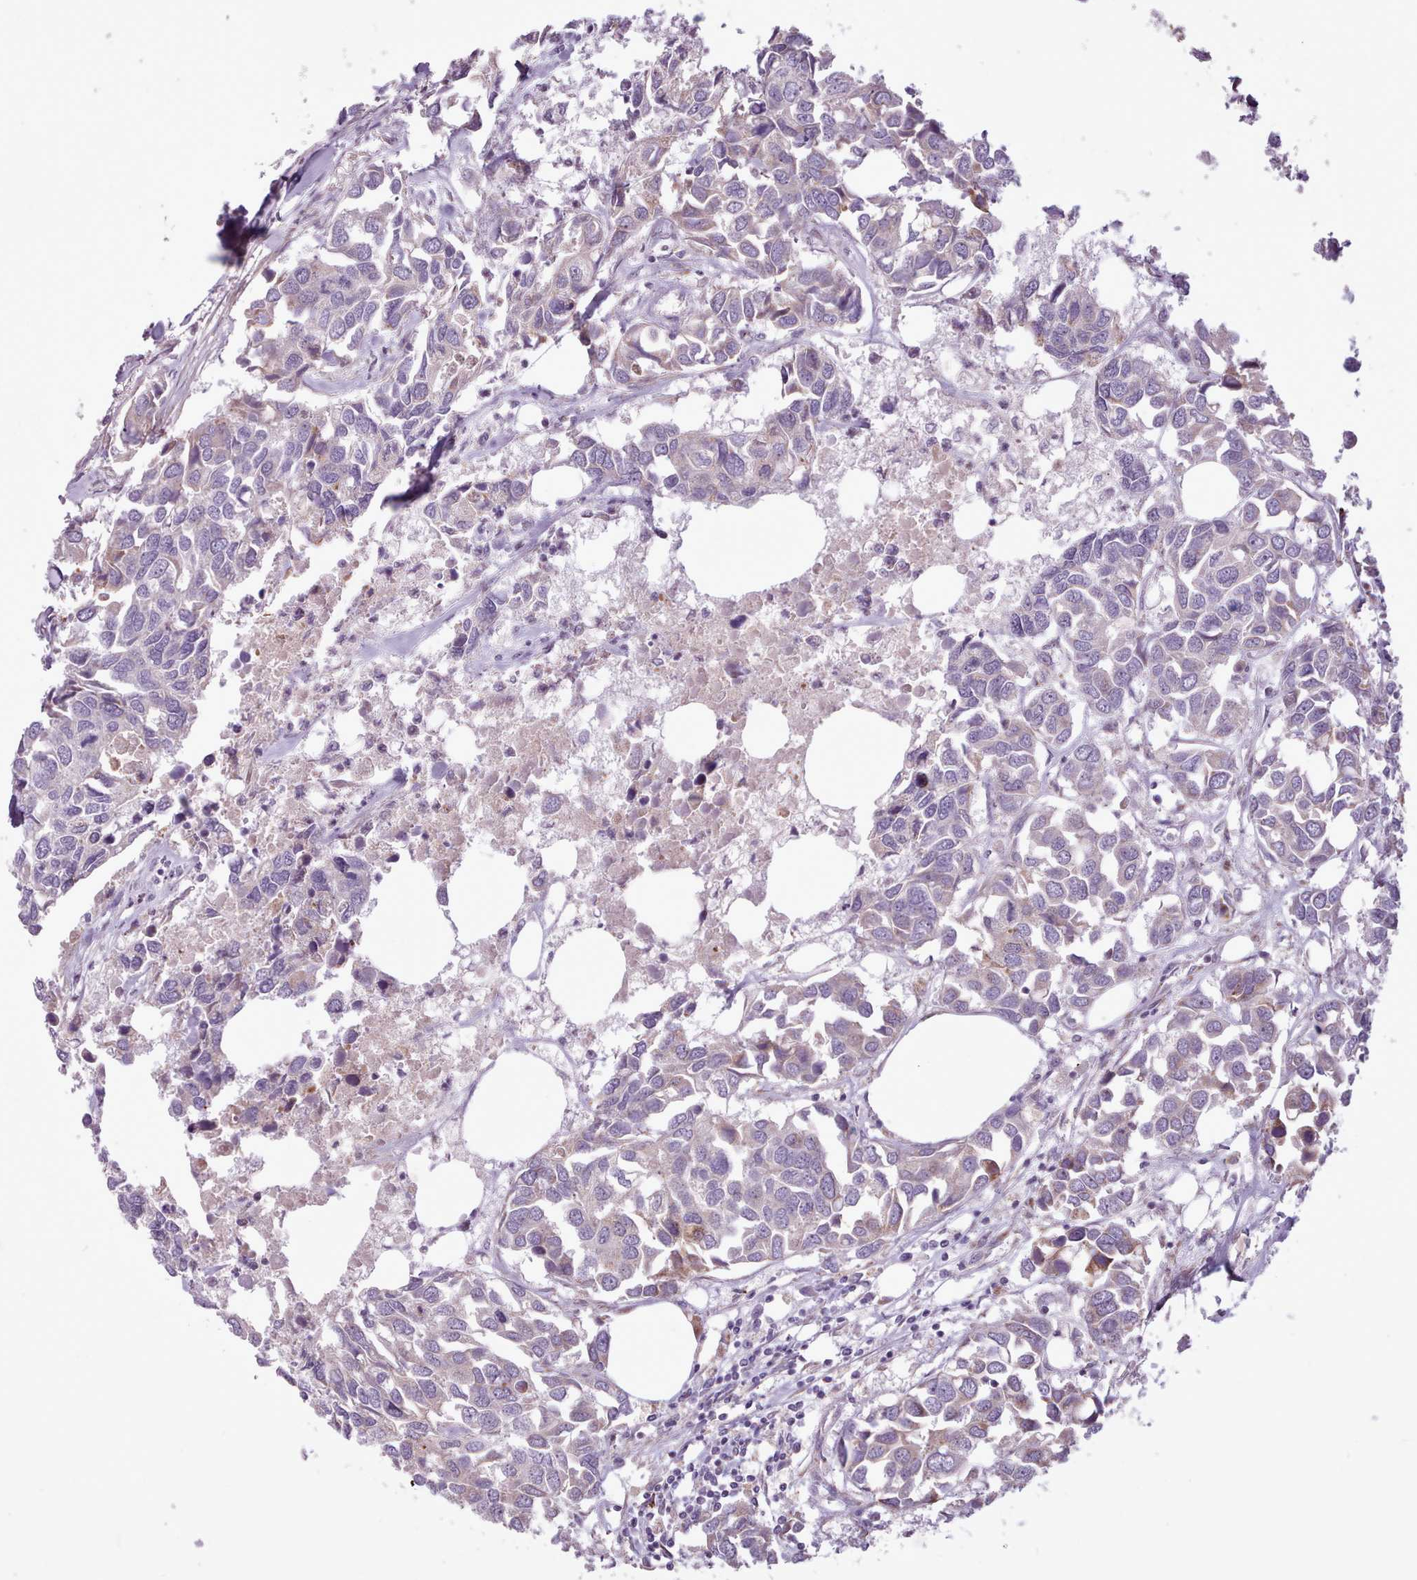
{"staining": {"intensity": "negative", "quantity": "none", "location": "none"}, "tissue": "breast cancer", "cell_type": "Tumor cells", "image_type": "cancer", "snomed": [{"axis": "morphology", "description": "Duct carcinoma"}, {"axis": "topography", "description": "Breast"}], "caption": "This is a micrograph of immunohistochemistry (IHC) staining of breast cancer, which shows no positivity in tumor cells. (Stains: DAB immunohistochemistry with hematoxylin counter stain, Microscopy: brightfield microscopy at high magnification).", "gene": "AVL9", "patient": {"sex": "female", "age": 83}}